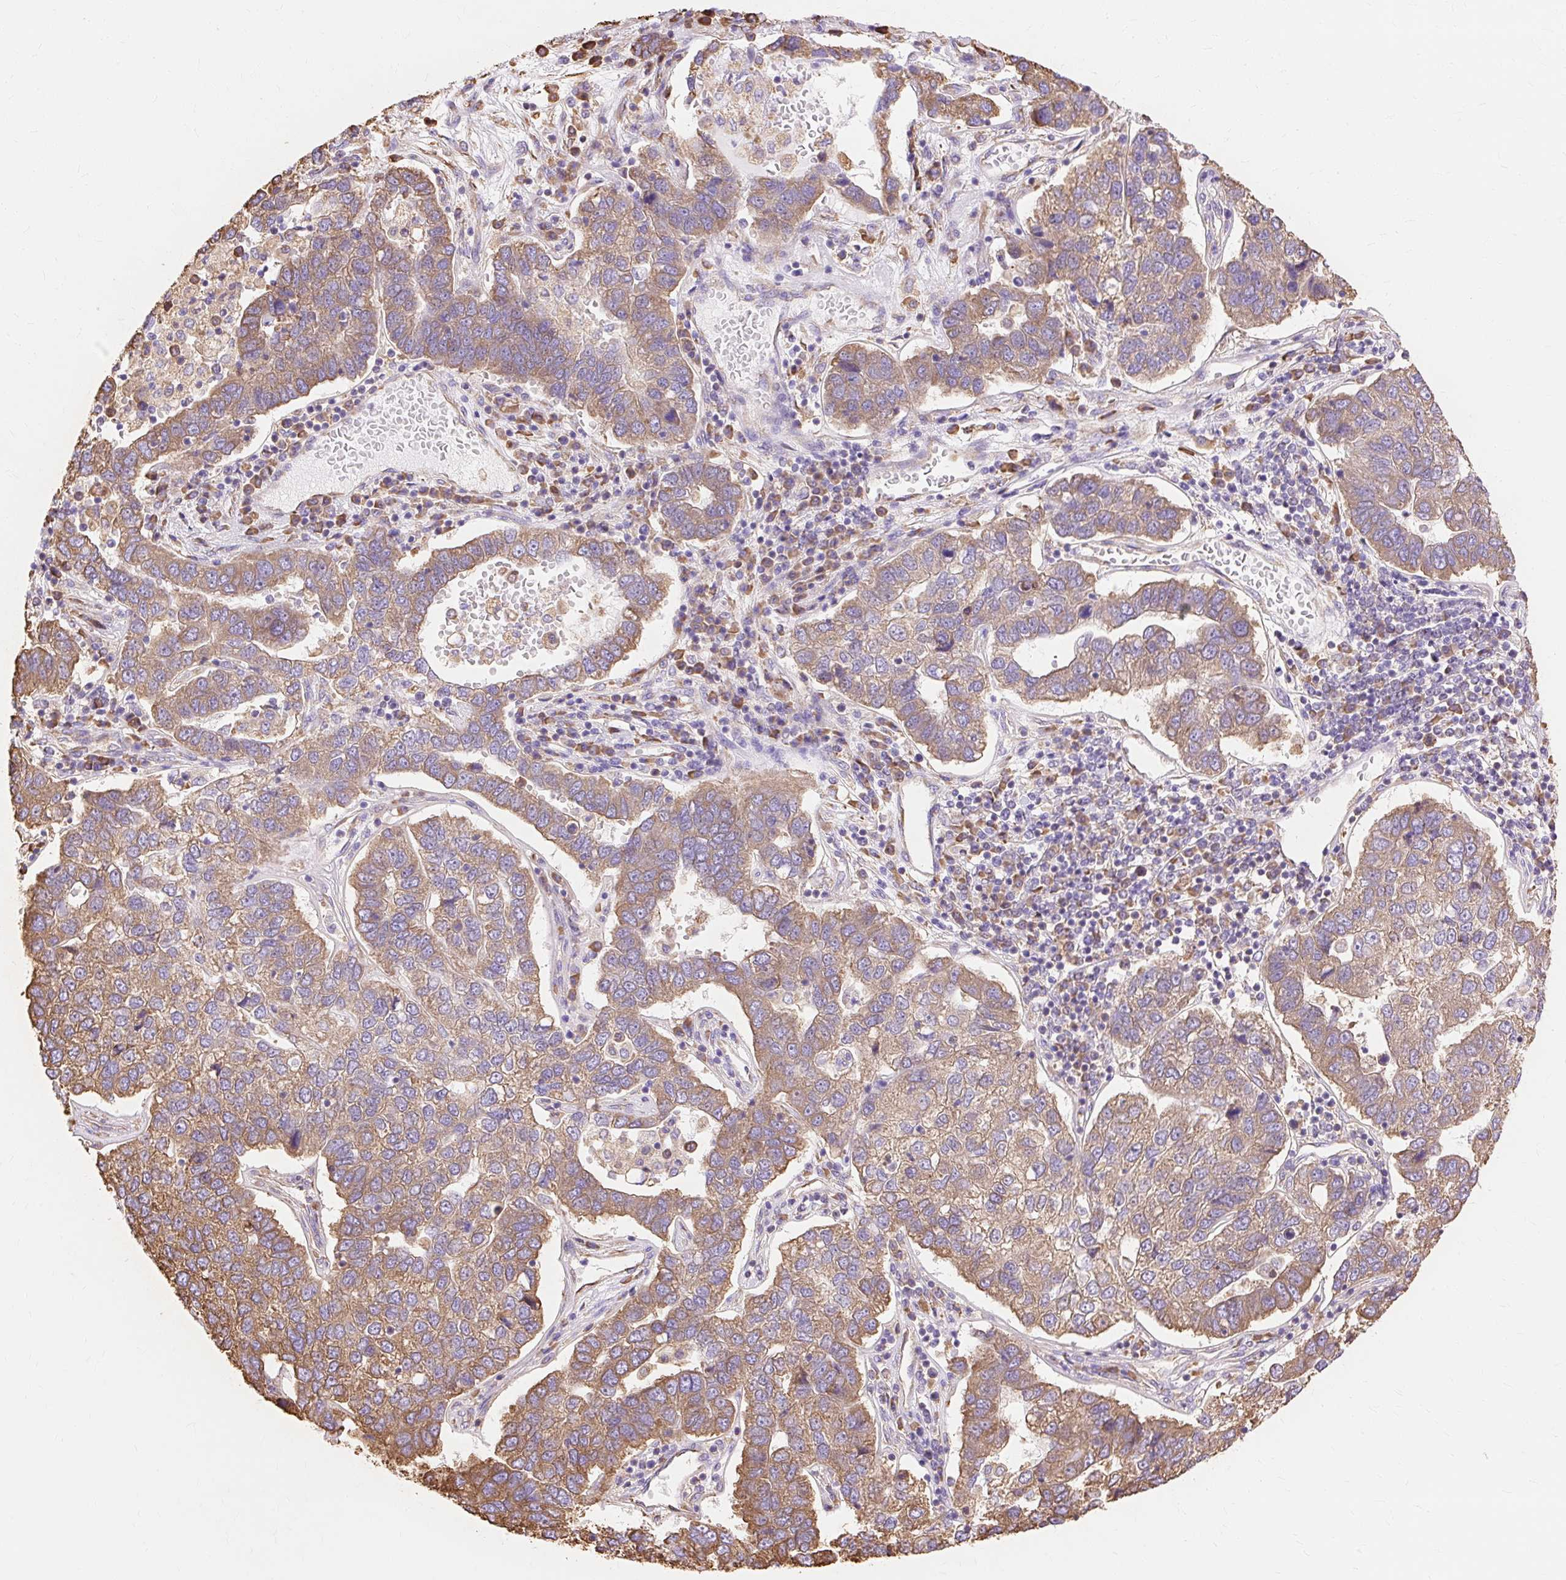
{"staining": {"intensity": "moderate", "quantity": ">75%", "location": "cytoplasmic/membranous"}, "tissue": "pancreatic cancer", "cell_type": "Tumor cells", "image_type": "cancer", "snomed": [{"axis": "morphology", "description": "Adenocarcinoma, NOS"}, {"axis": "topography", "description": "Pancreas"}], "caption": "Pancreatic cancer stained with DAB (3,3'-diaminobenzidine) immunohistochemistry (IHC) demonstrates medium levels of moderate cytoplasmic/membranous positivity in approximately >75% of tumor cells.", "gene": "RPS17", "patient": {"sex": "female", "age": 61}}